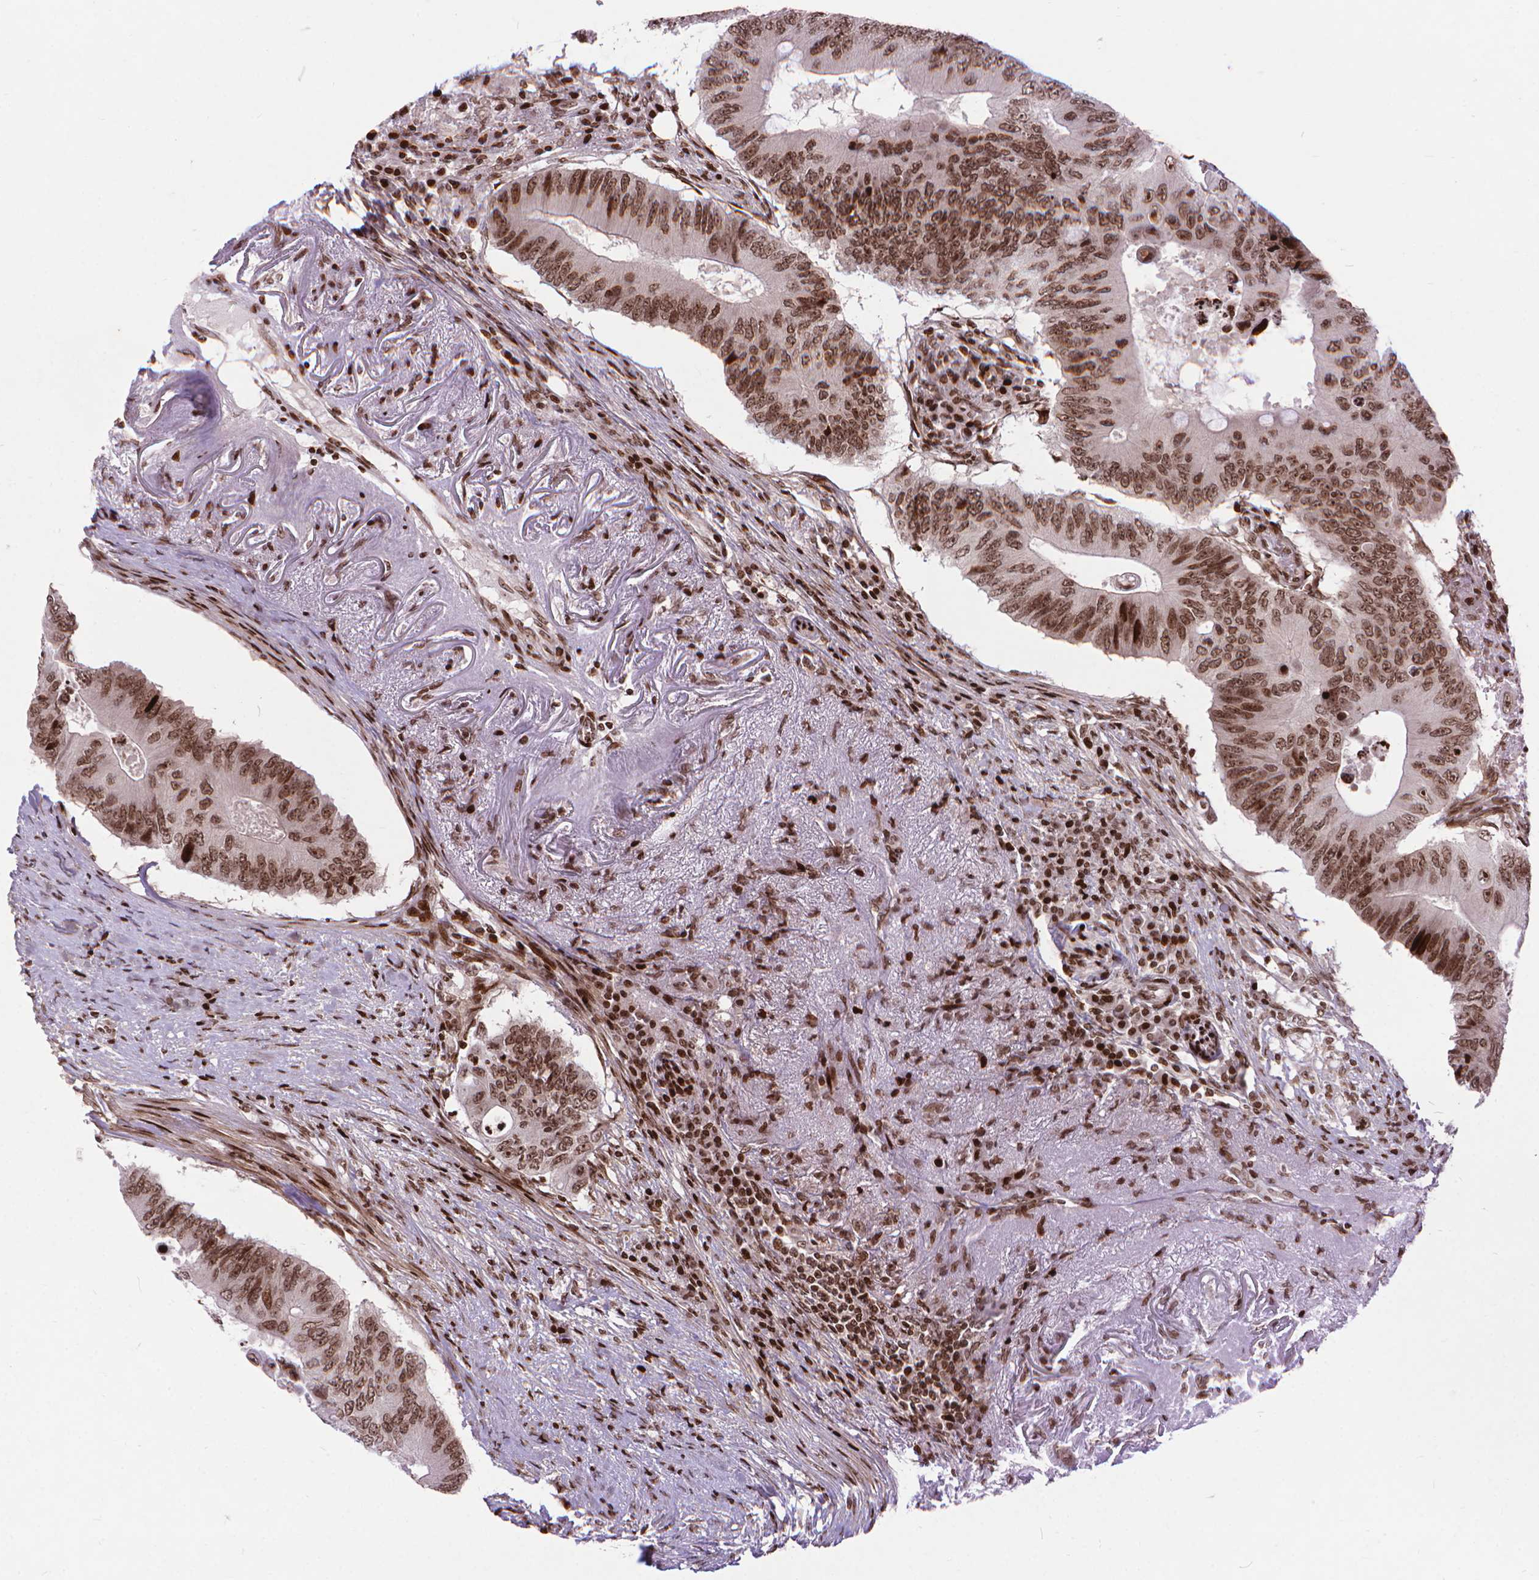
{"staining": {"intensity": "moderate", "quantity": ">75%", "location": "nuclear"}, "tissue": "colorectal cancer", "cell_type": "Tumor cells", "image_type": "cancer", "snomed": [{"axis": "morphology", "description": "Adenocarcinoma, NOS"}, {"axis": "topography", "description": "Colon"}], "caption": "Colorectal cancer (adenocarcinoma) was stained to show a protein in brown. There is medium levels of moderate nuclear expression in about >75% of tumor cells. The protein of interest is shown in brown color, while the nuclei are stained blue.", "gene": "AMER1", "patient": {"sex": "male", "age": 71}}